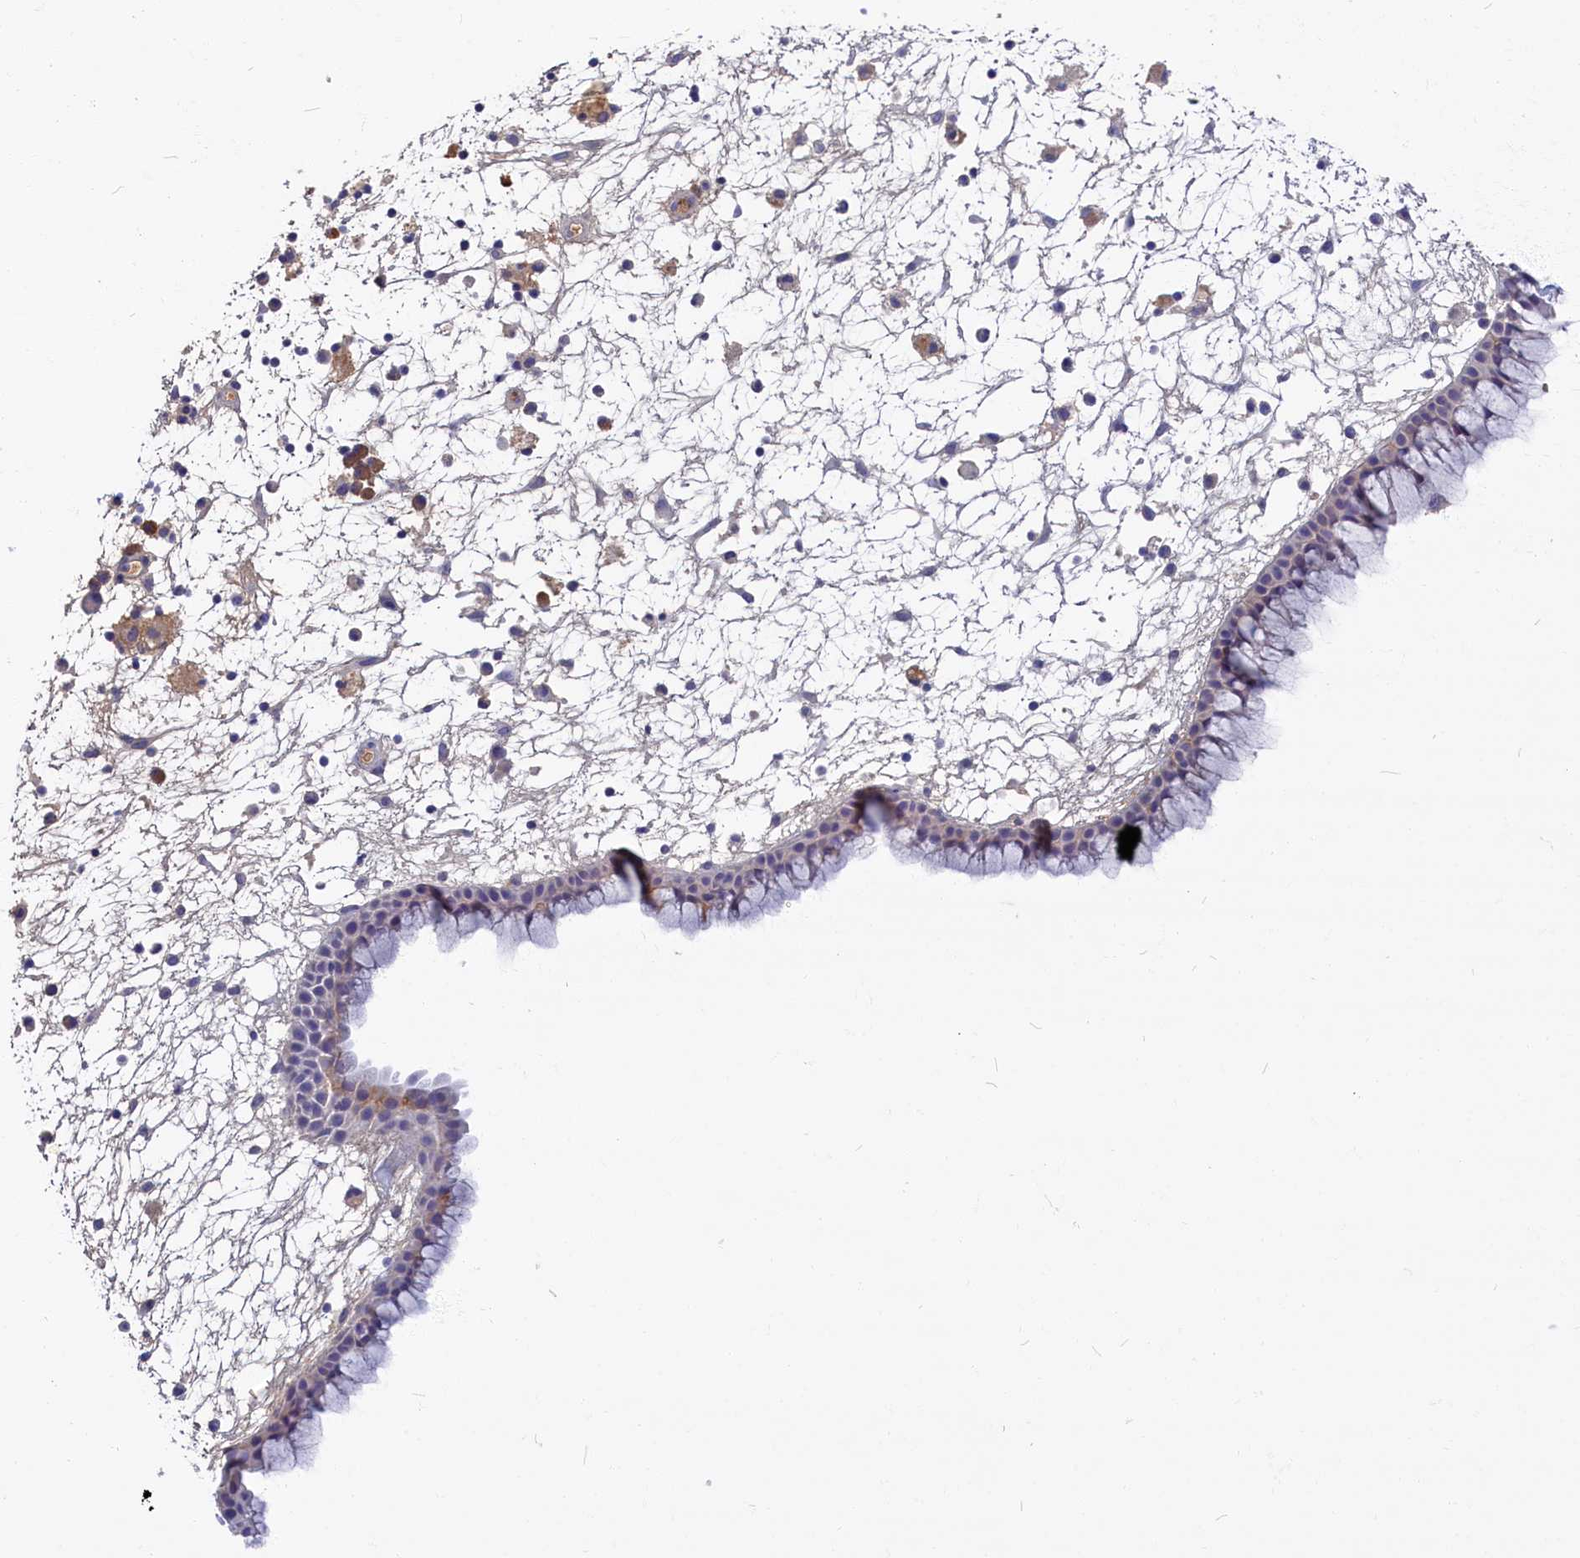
{"staining": {"intensity": "weak", "quantity": "<25%", "location": "cytoplasmic/membranous"}, "tissue": "nasopharynx", "cell_type": "Respiratory epithelial cells", "image_type": "normal", "snomed": [{"axis": "morphology", "description": "Normal tissue, NOS"}, {"axis": "morphology", "description": "Inflammation, NOS"}, {"axis": "morphology", "description": "Malignant melanoma, Metastatic site"}, {"axis": "topography", "description": "Nasopharynx"}], "caption": "This is a micrograph of immunohistochemistry (IHC) staining of benign nasopharynx, which shows no positivity in respiratory epithelial cells.", "gene": "SV2C", "patient": {"sex": "male", "age": 70}}